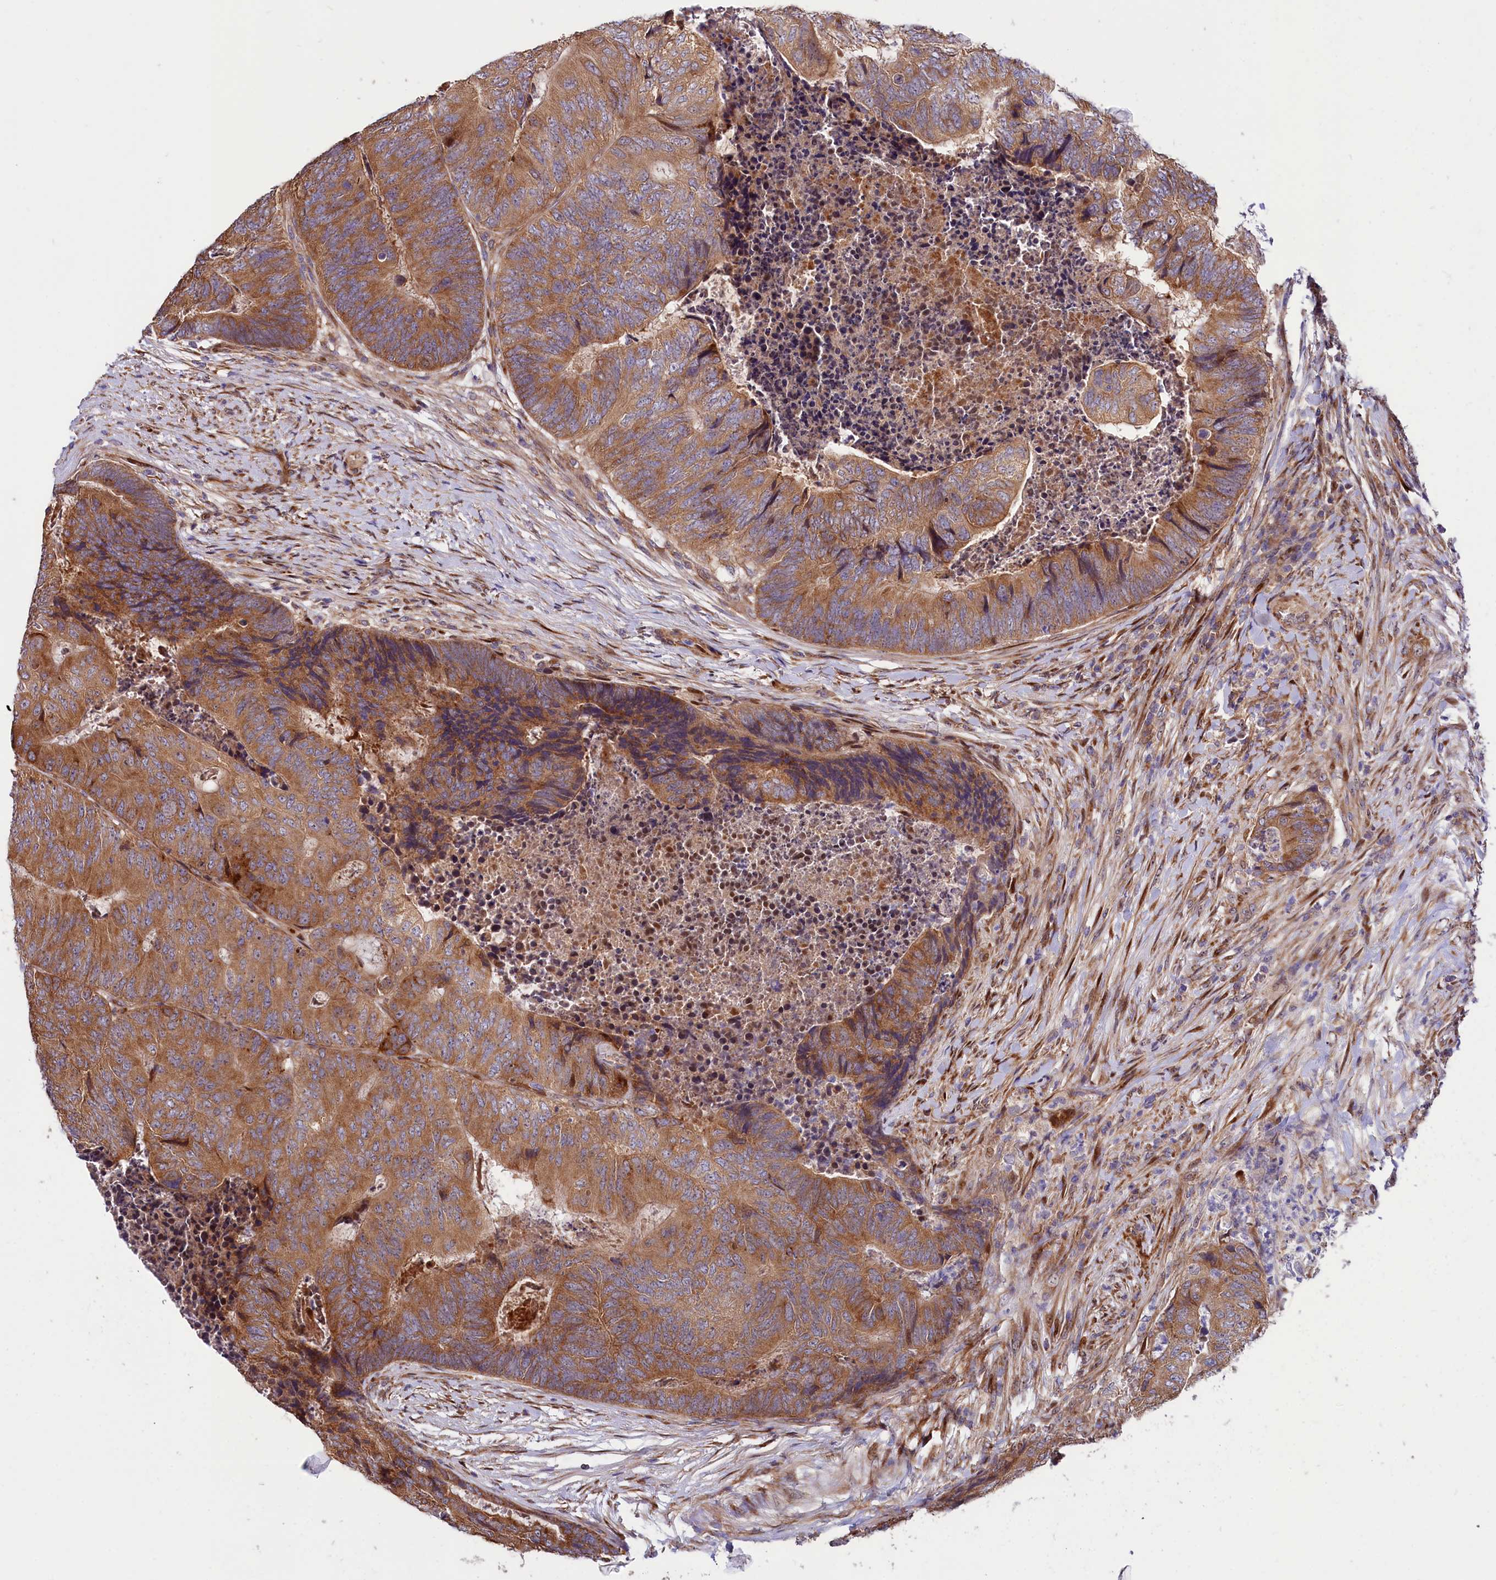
{"staining": {"intensity": "strong", "quantity": ">75%", "location": "cytoplasmic/membranous"}, "tissue": "colorectal cancer", "cell_type": "Tumor cells", "image_type": "cancer", "snomed": [{"axis": "morphology", "description": "Adenocarcinoma, NOS"}, {"axis": "topography", "description": "Colon"}], "caption": "IHC histopathology image of neoplastic tissue: human colorectal cancer stained using immunohistochemistry (IHC) reveals high levels of strong protein expression localized specifically in the cytoplasmic/membranous of tumor cells, appearing as a cytoplasmic/membranous brown color.", "gene": "PDZRN3", "patient": {"sex": "female", "age": 67}}